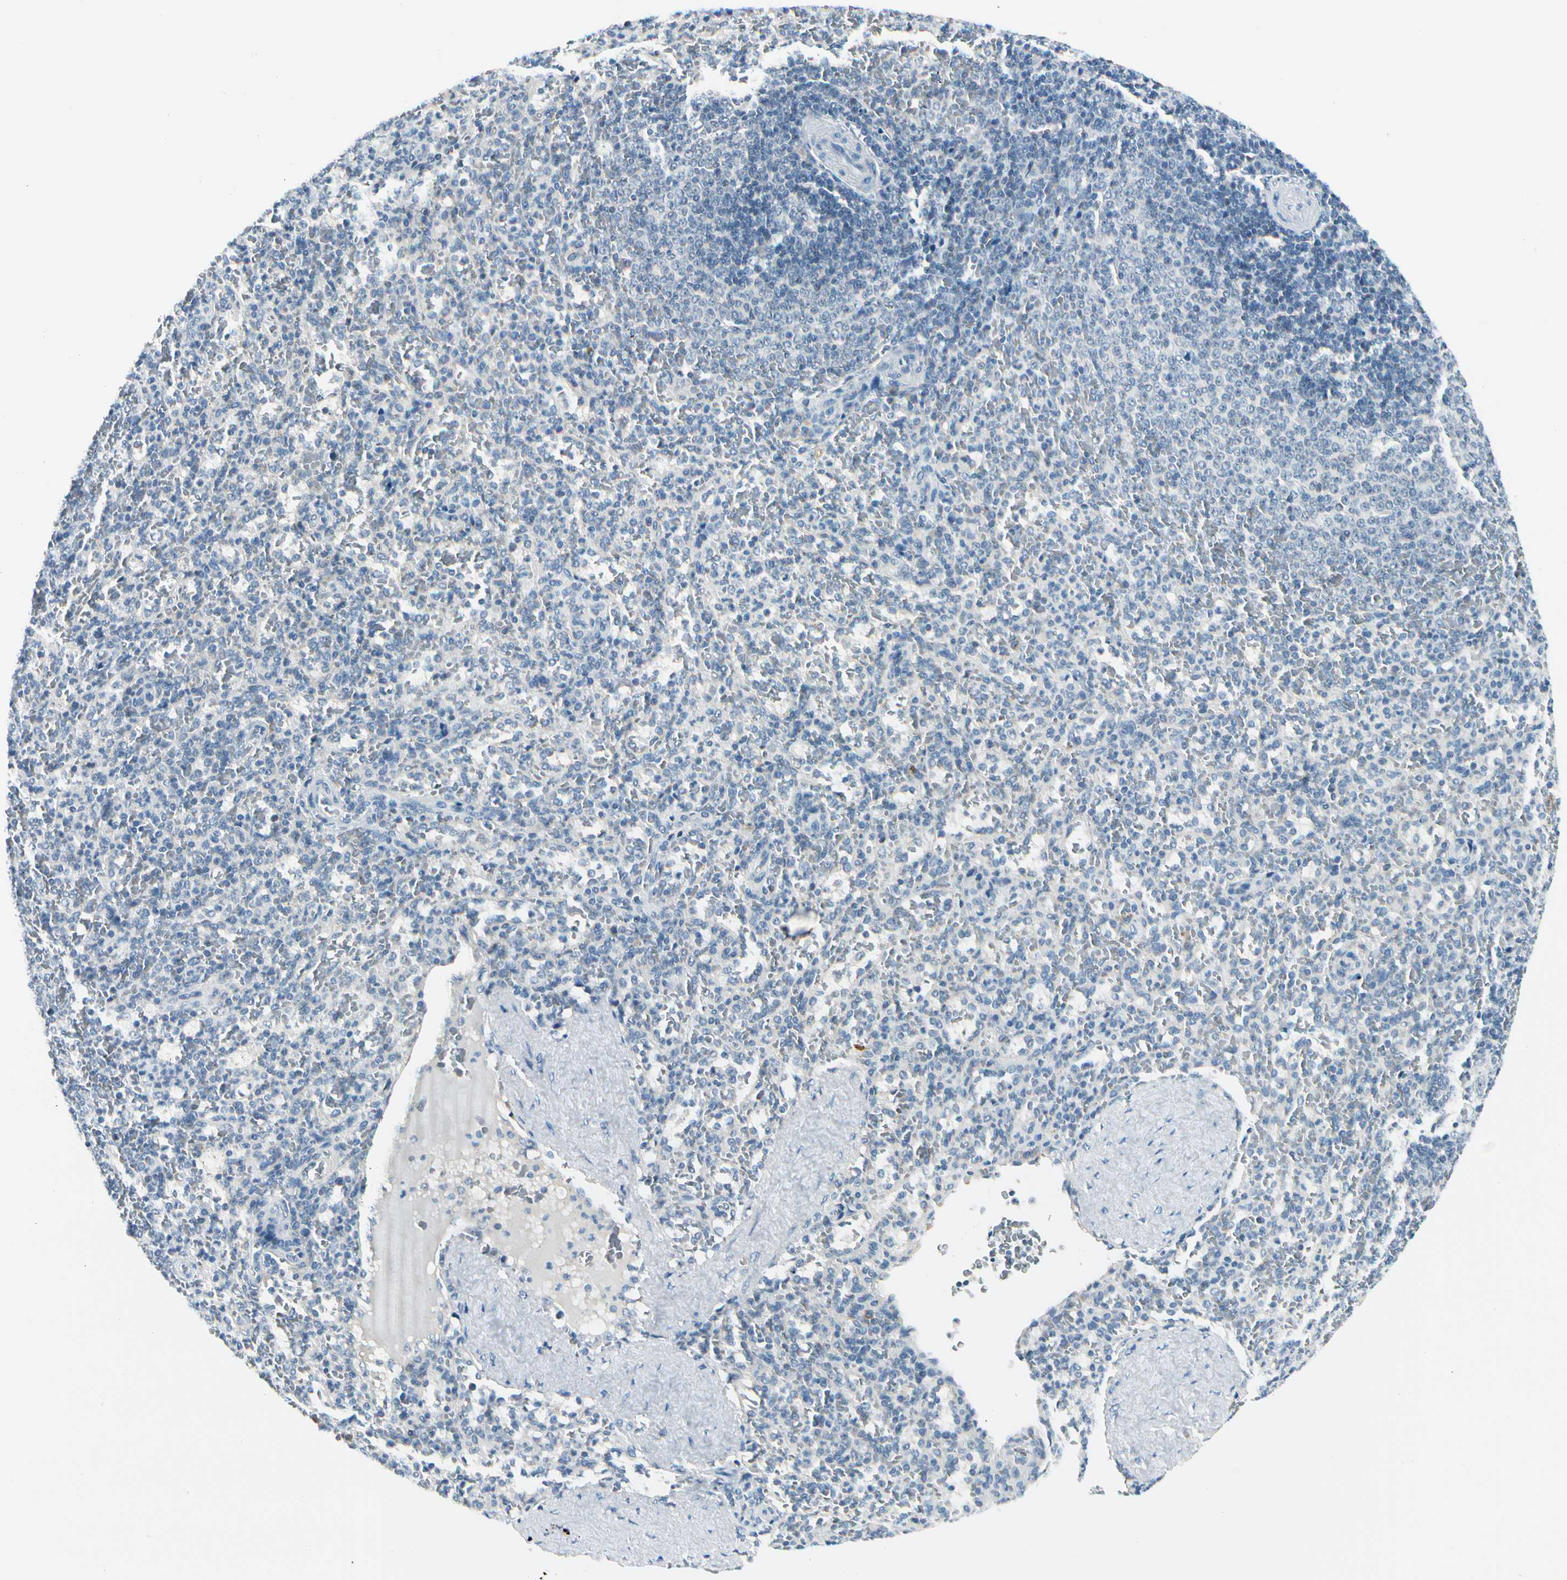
{"staining": {"intensity": "negative", "quantity": "none", "location": "none"}, "tissue": "spleen", "cell_type": "Cells in red pulp", "image_type": "normal", "snomed": [{"axis": "morphology", "description": "Normal tissue, NOS"}, {"axis": "topography", "description": "Spleen"}], "caption": "Spleen was stained to show a protein in brown. There is no significant expression in cells in red pulp. (DAB immunohistochemistry (IHC) visualized using brightfield microscopy, high magnification).", "gene": "ZSCAN1", "patient": {"sex": "female", "age": 21}}